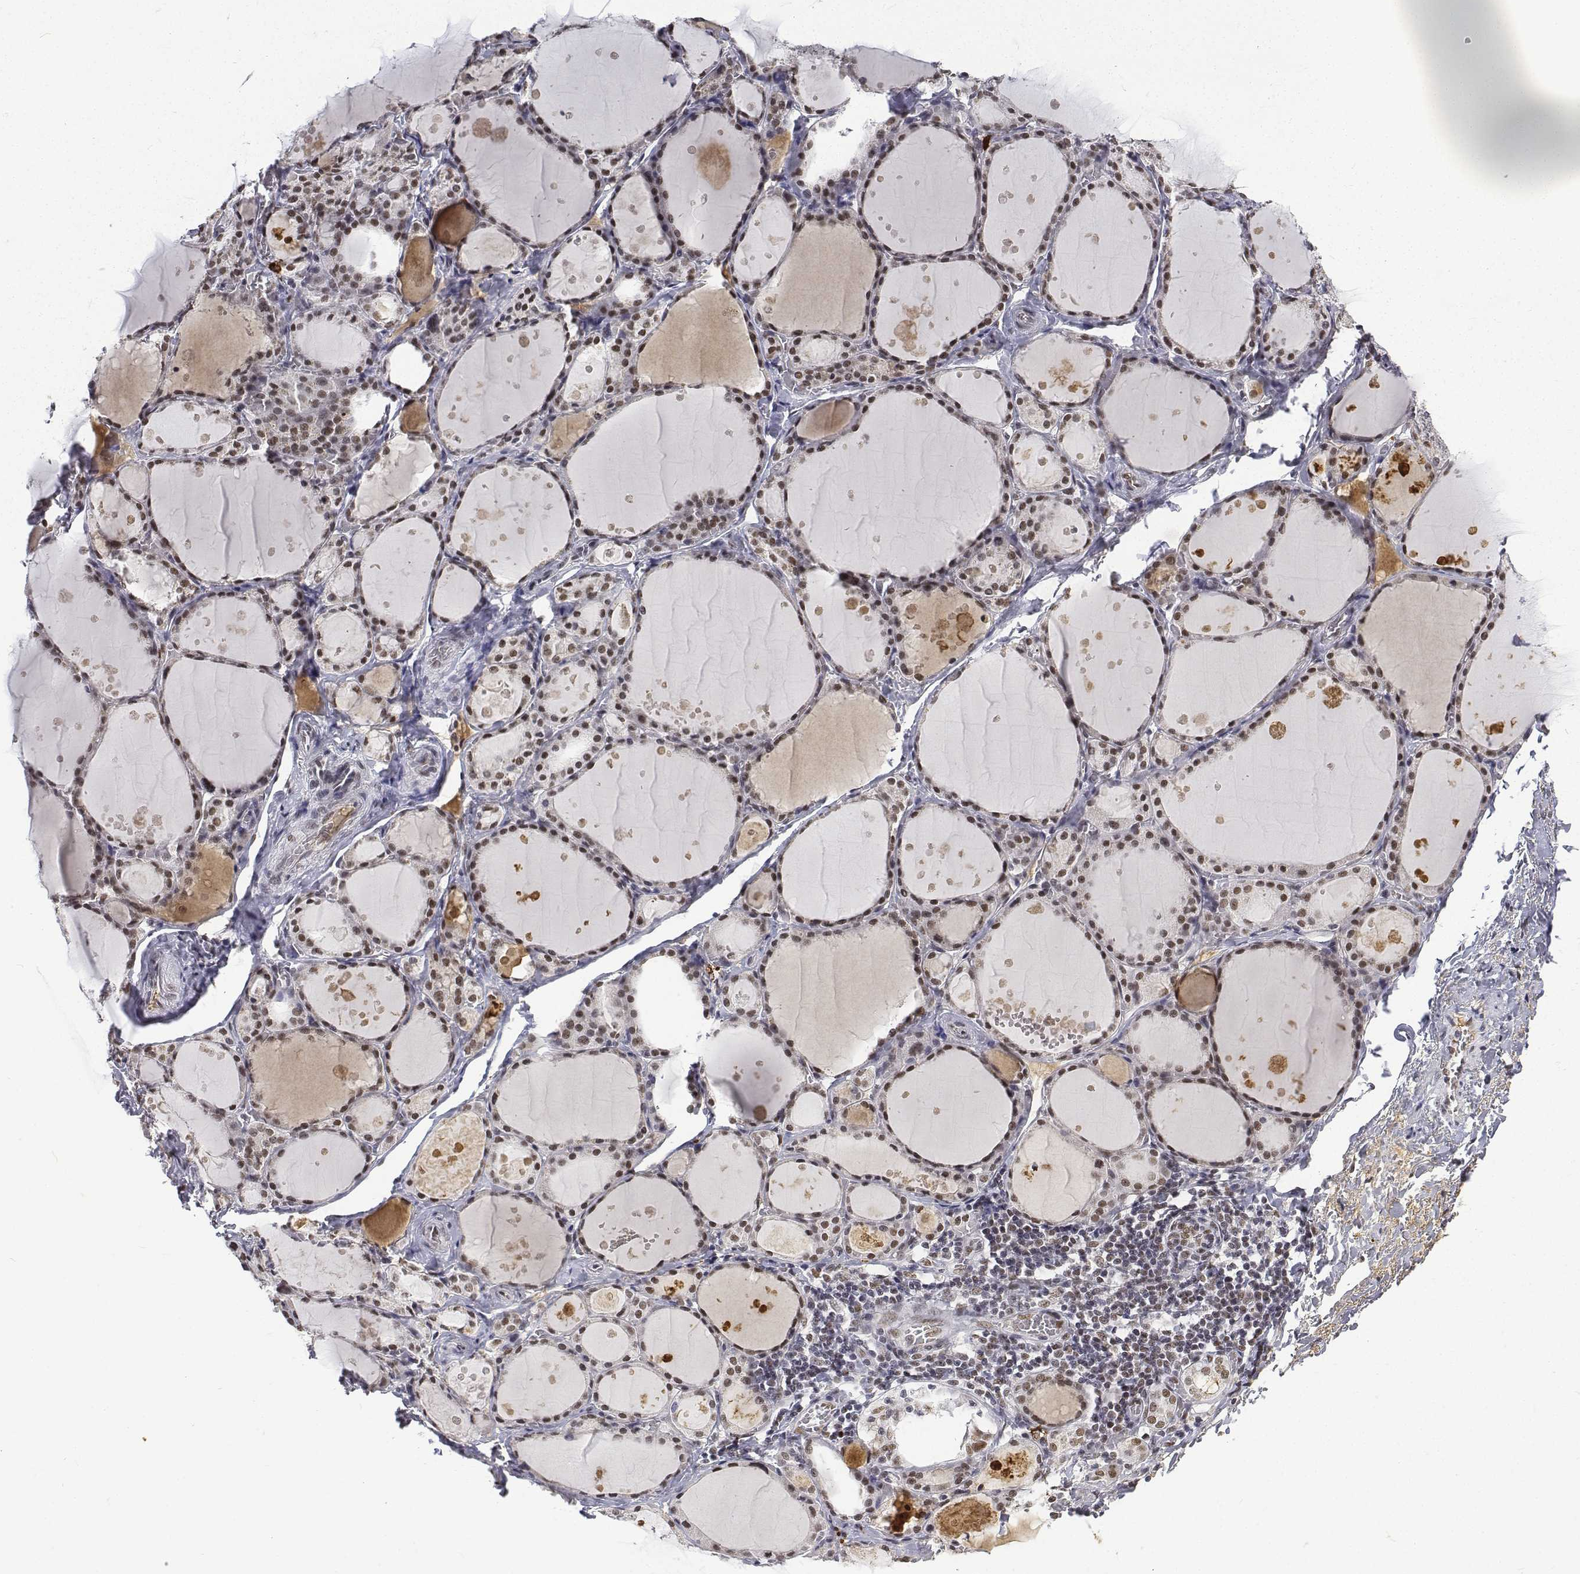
{"staining": {"intensity": "strong", "quantity": ">75%", "location": "nuclear"}, "tissue": "thyroid gland", "cell_type": "Glandular cells", "image_type": "normal", "snomed": [{"axis": "morphology", "description": "Normal tissue, NOS"}, {"axis": "topography", "description": "Thyroid gland"}], "caption": "Immunohistochemistry (IHC) image of benign thyroid gland: human thyroid gland stained using immunohistochemistry reveals high levels of strong protein expression localized specifically in the nuclear of glandular cells, appearing as a nuclear brown color.", "gene": "ATRX", "patient": {"sex": "male", "age": 68}}